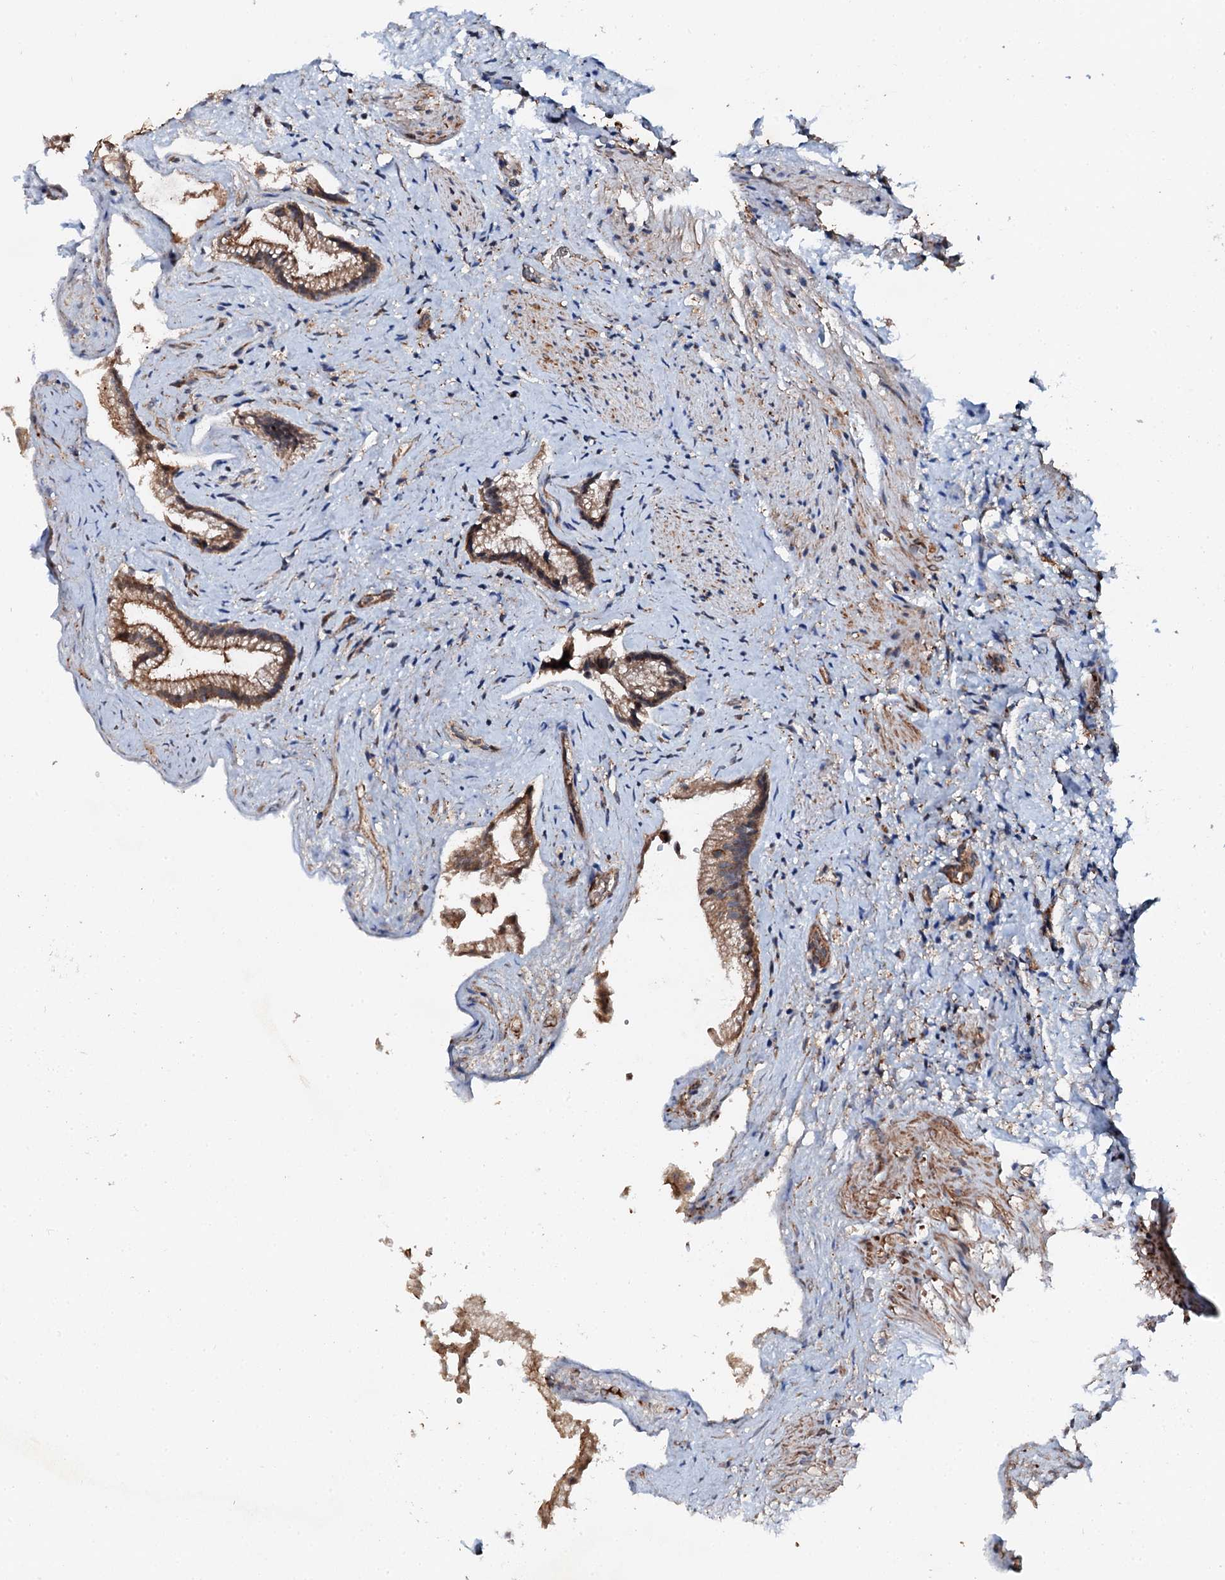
{"staining": {"intensity": "moderate", "quantity": ">75%", "location": "cytoplasmic/membranous"}, "tissue": "gallbladder", "cell_type": "Glandular cells", "image_type": "normal", "snomed": [{"axis": "morphology", "description": "Normal tissue, NOS"}, {"axis": "morphology", "description": "Inflammation, NOS"}, {"axis": "topography", "description": "Gallbladder"}], "caption": "The image exhibits immunohistochemical staining of normal gallbladder. There is moderate cytoplasmic/membranous positivity is identified in approximately >75% of glandular cells.", "gene": "EDC4", "patient": {"sex": "male", "age": 51}}